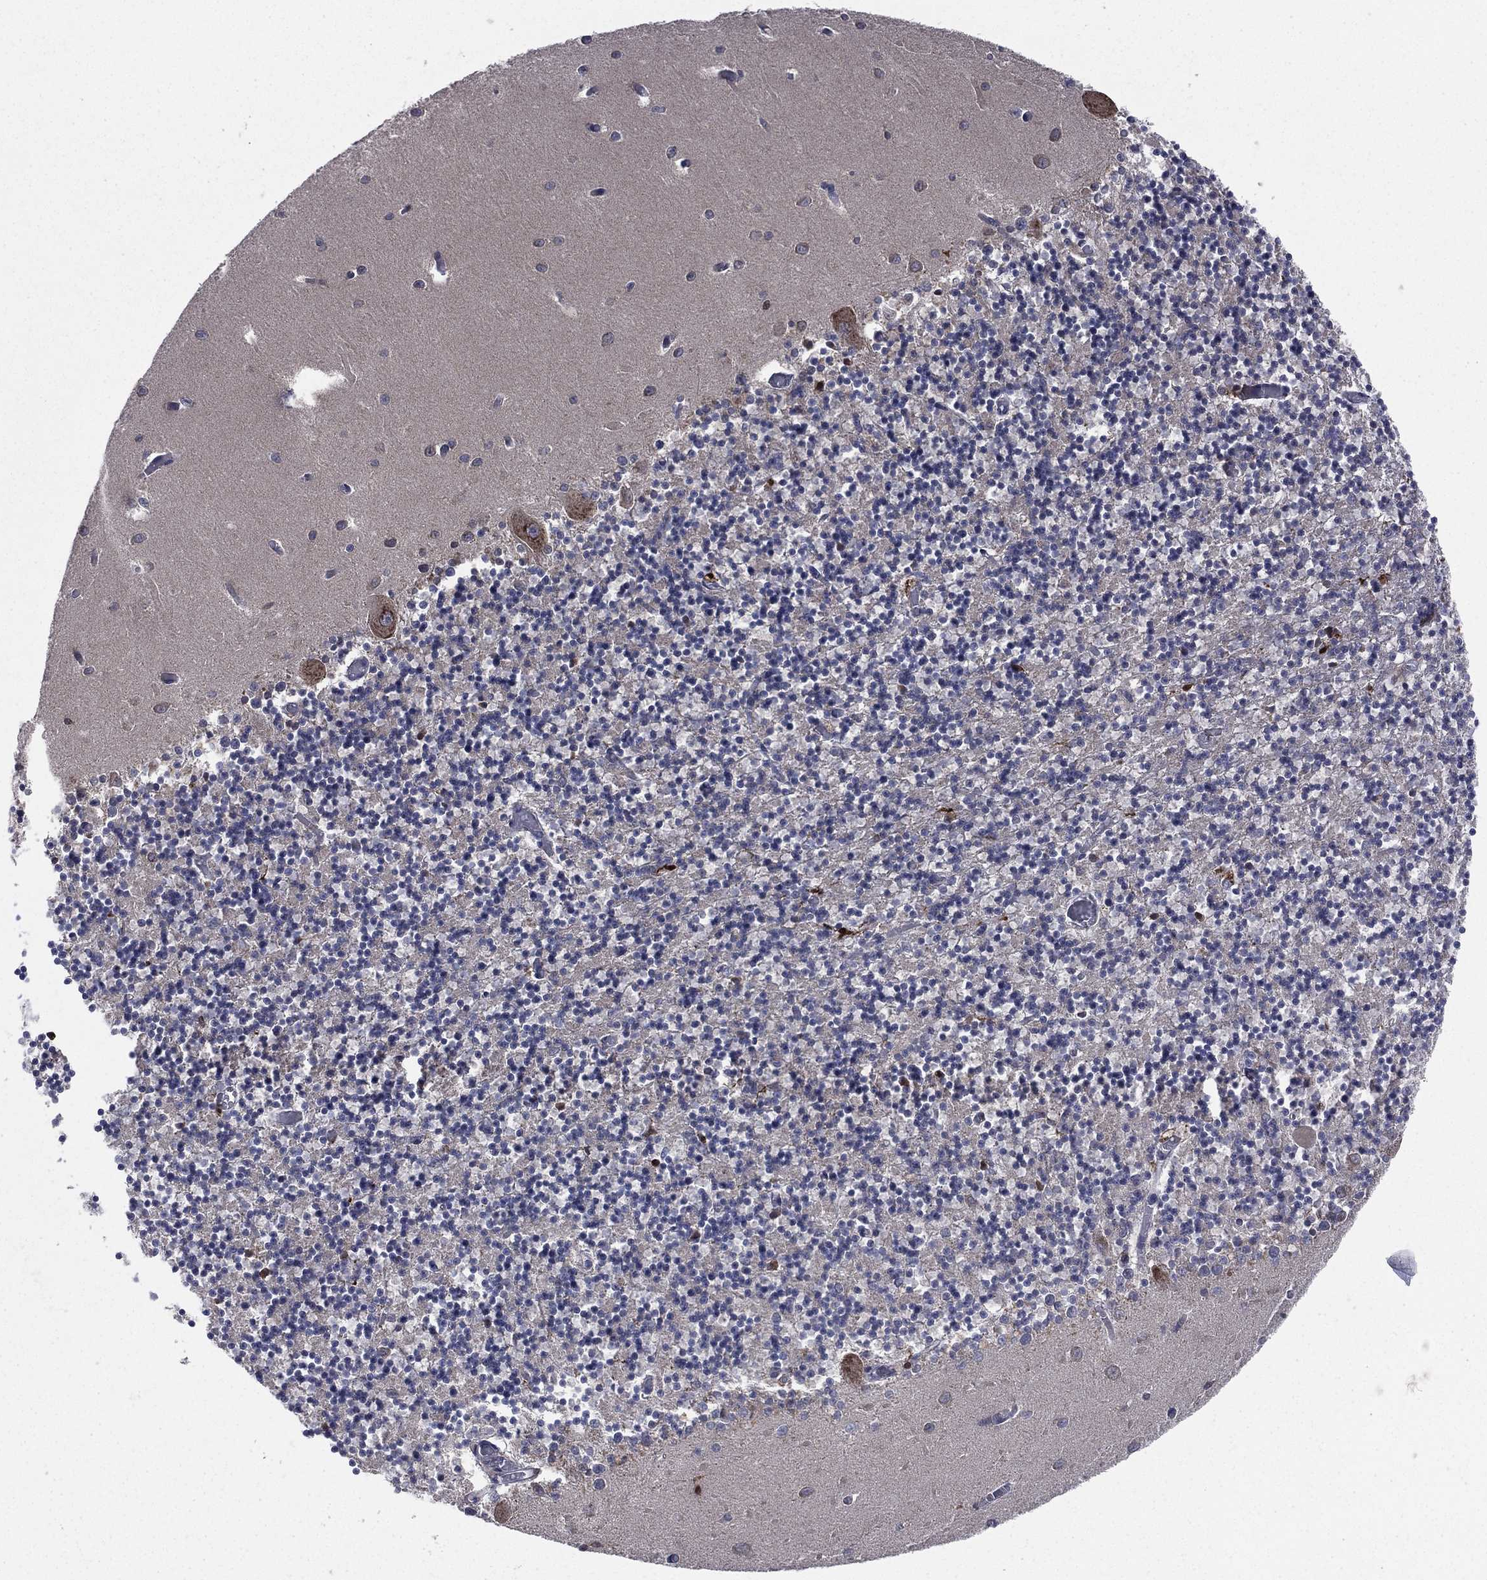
{"staining": {"intensity": "negative", "quantity": "none", "location": "none"}, "tissue": "cerebellum", "cell_type": "Cells in granular layer", "image_type": "normal", "snomed": [{"axis": "morphology", "description": "Normal tissue, NOS"}, {"axis": "topography", "description": "Cerebellum"}], "caption": "A photomicrograph of cerebellum stained for a protein exhibits no brown staining in cells in granular layer. (DAB IHC, high magnification).", "gene": "C2orf76", "patient": {"sex": "female", "age": 64}}